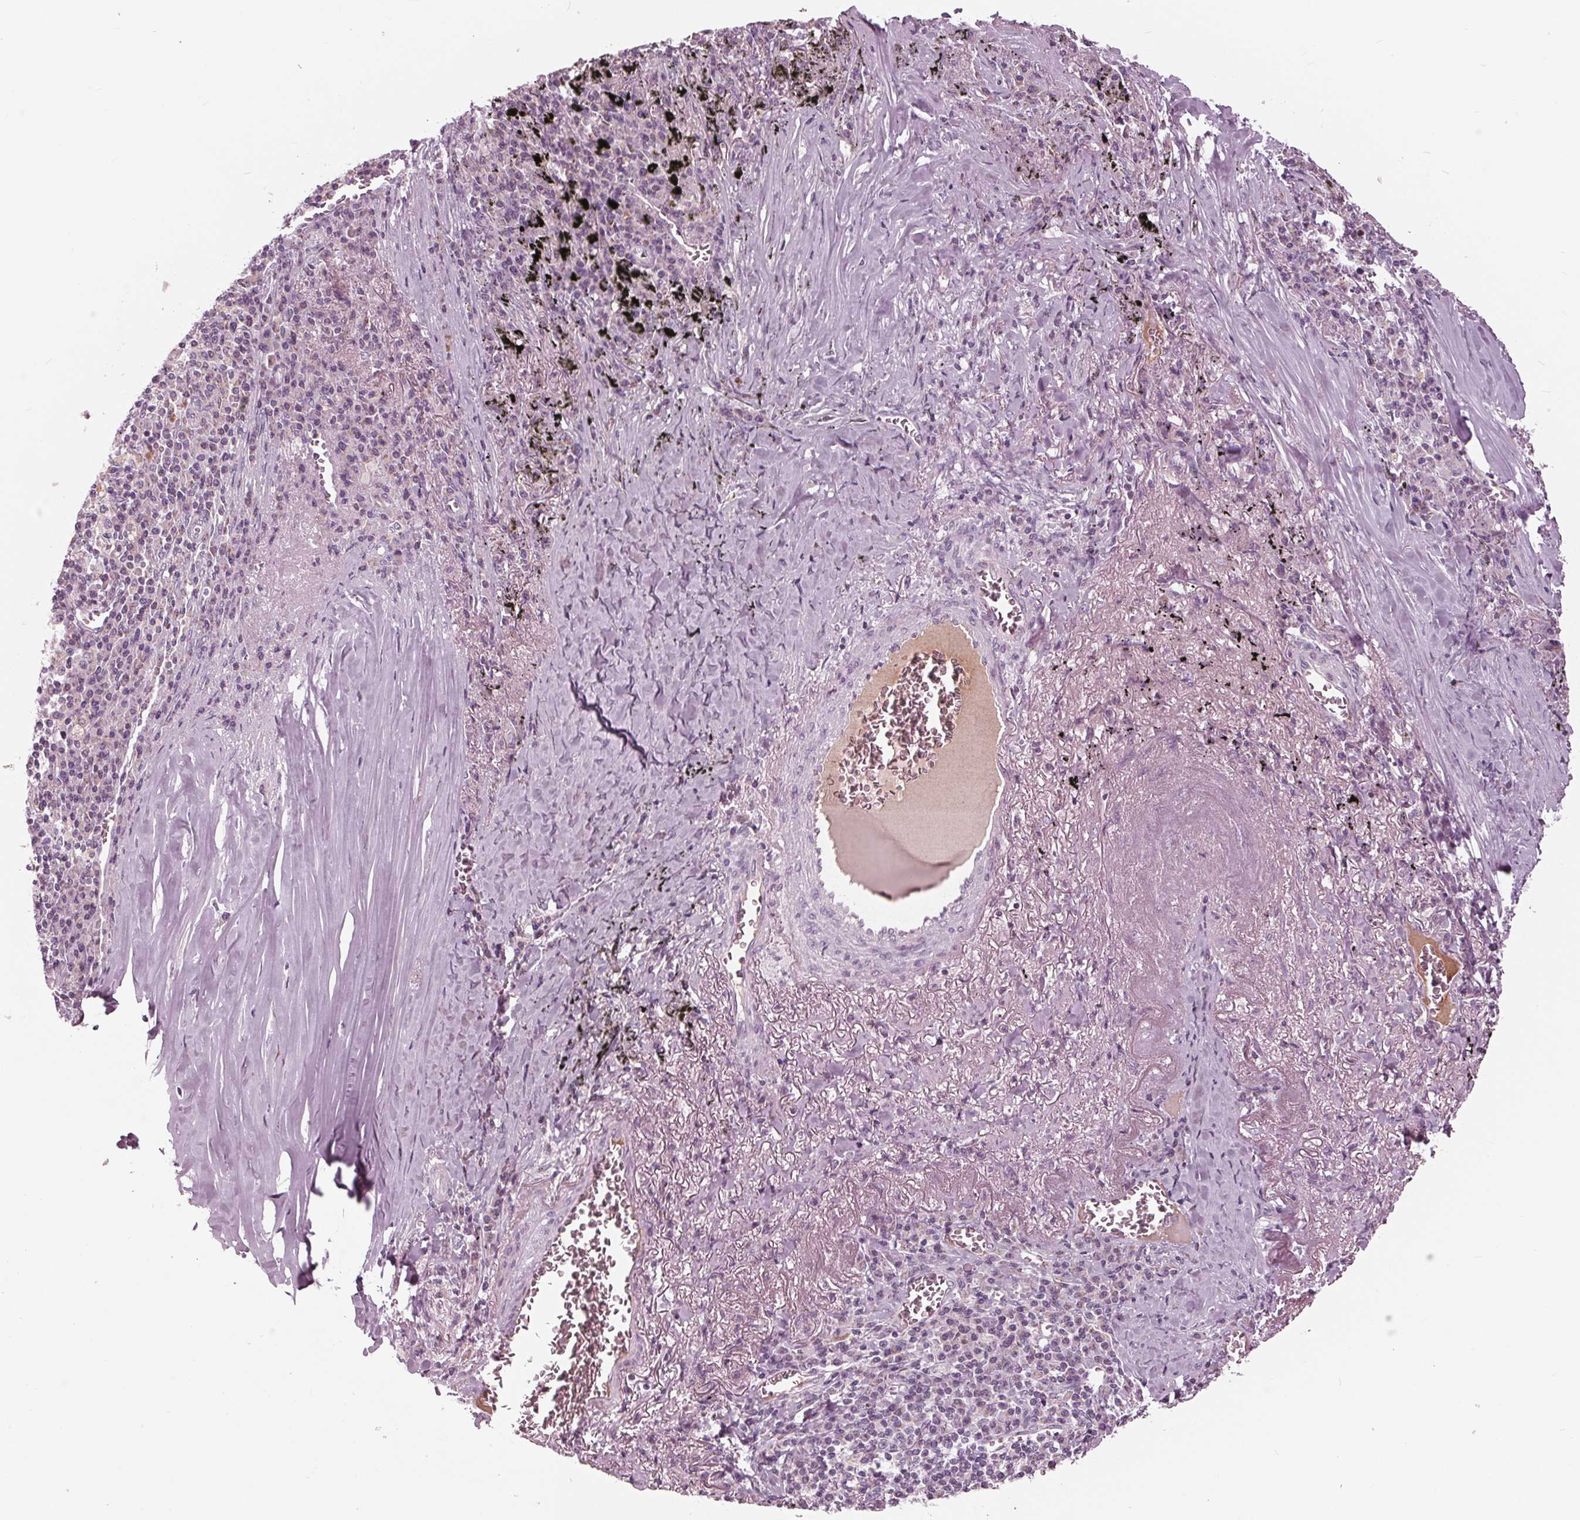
{"staining": {"intensity": "weak", "quantity": "<25%", "location": "cytoplasmic/membranous"}, "tissue": "lung cancer", "cell_type": "Tumor cells", "image_type": "cancer", "snomed": [{"axis": "morphology", "description": "Adenocarcinoma, NOS"}, {"axis": "topography", "description": "Lung"}], "caption": "The IHC image has no significant staining in tumor cells of lung cancer (adenocarcinoma) tissue.", "gene": "CLN6", "patient": {"sex": "male", "age": 67}}